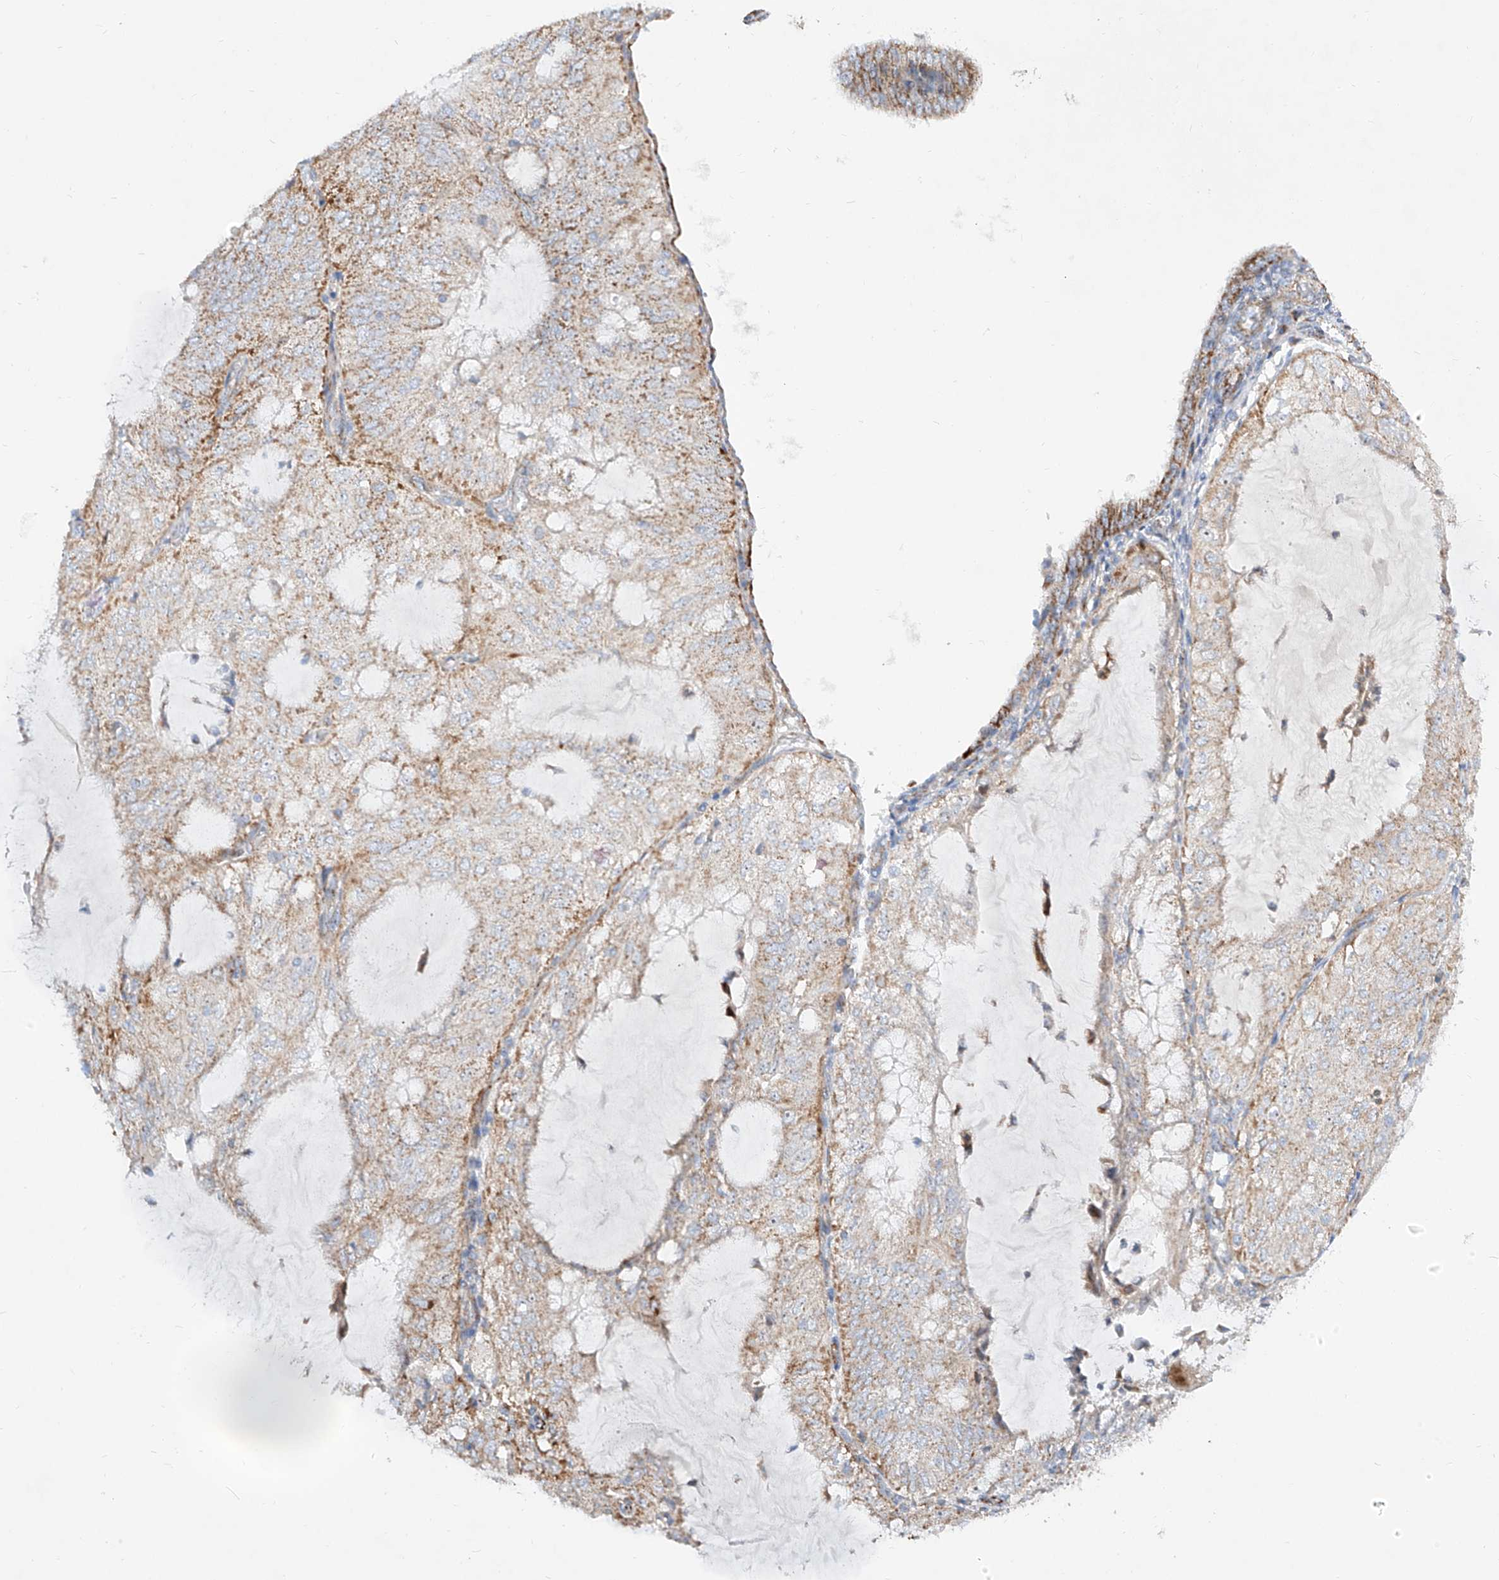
{"staining": {"intensity": "moderate", "quantity": "25%-75%", "location": "cytoplasmic/membranous"}, "tissue": "endometrial cancer", "cell_type": "Tumor cells", "image_type": "cancer", "snomed": [{"axis": "morphology", "description": "Adenocarcinoma, NOS"}, {"axis": "topography", "description": "Endometrium"}], "caption": "A high-resolution histopathology image shows immunohistochemistry staining of adenocarcinoma (endometrial), which demonstrates moderate cytoplasmic/membranous expression in about 25%-75% of tumor cells.", "gene": "CST9", "patient": {"sex": "female", "age": 81}}